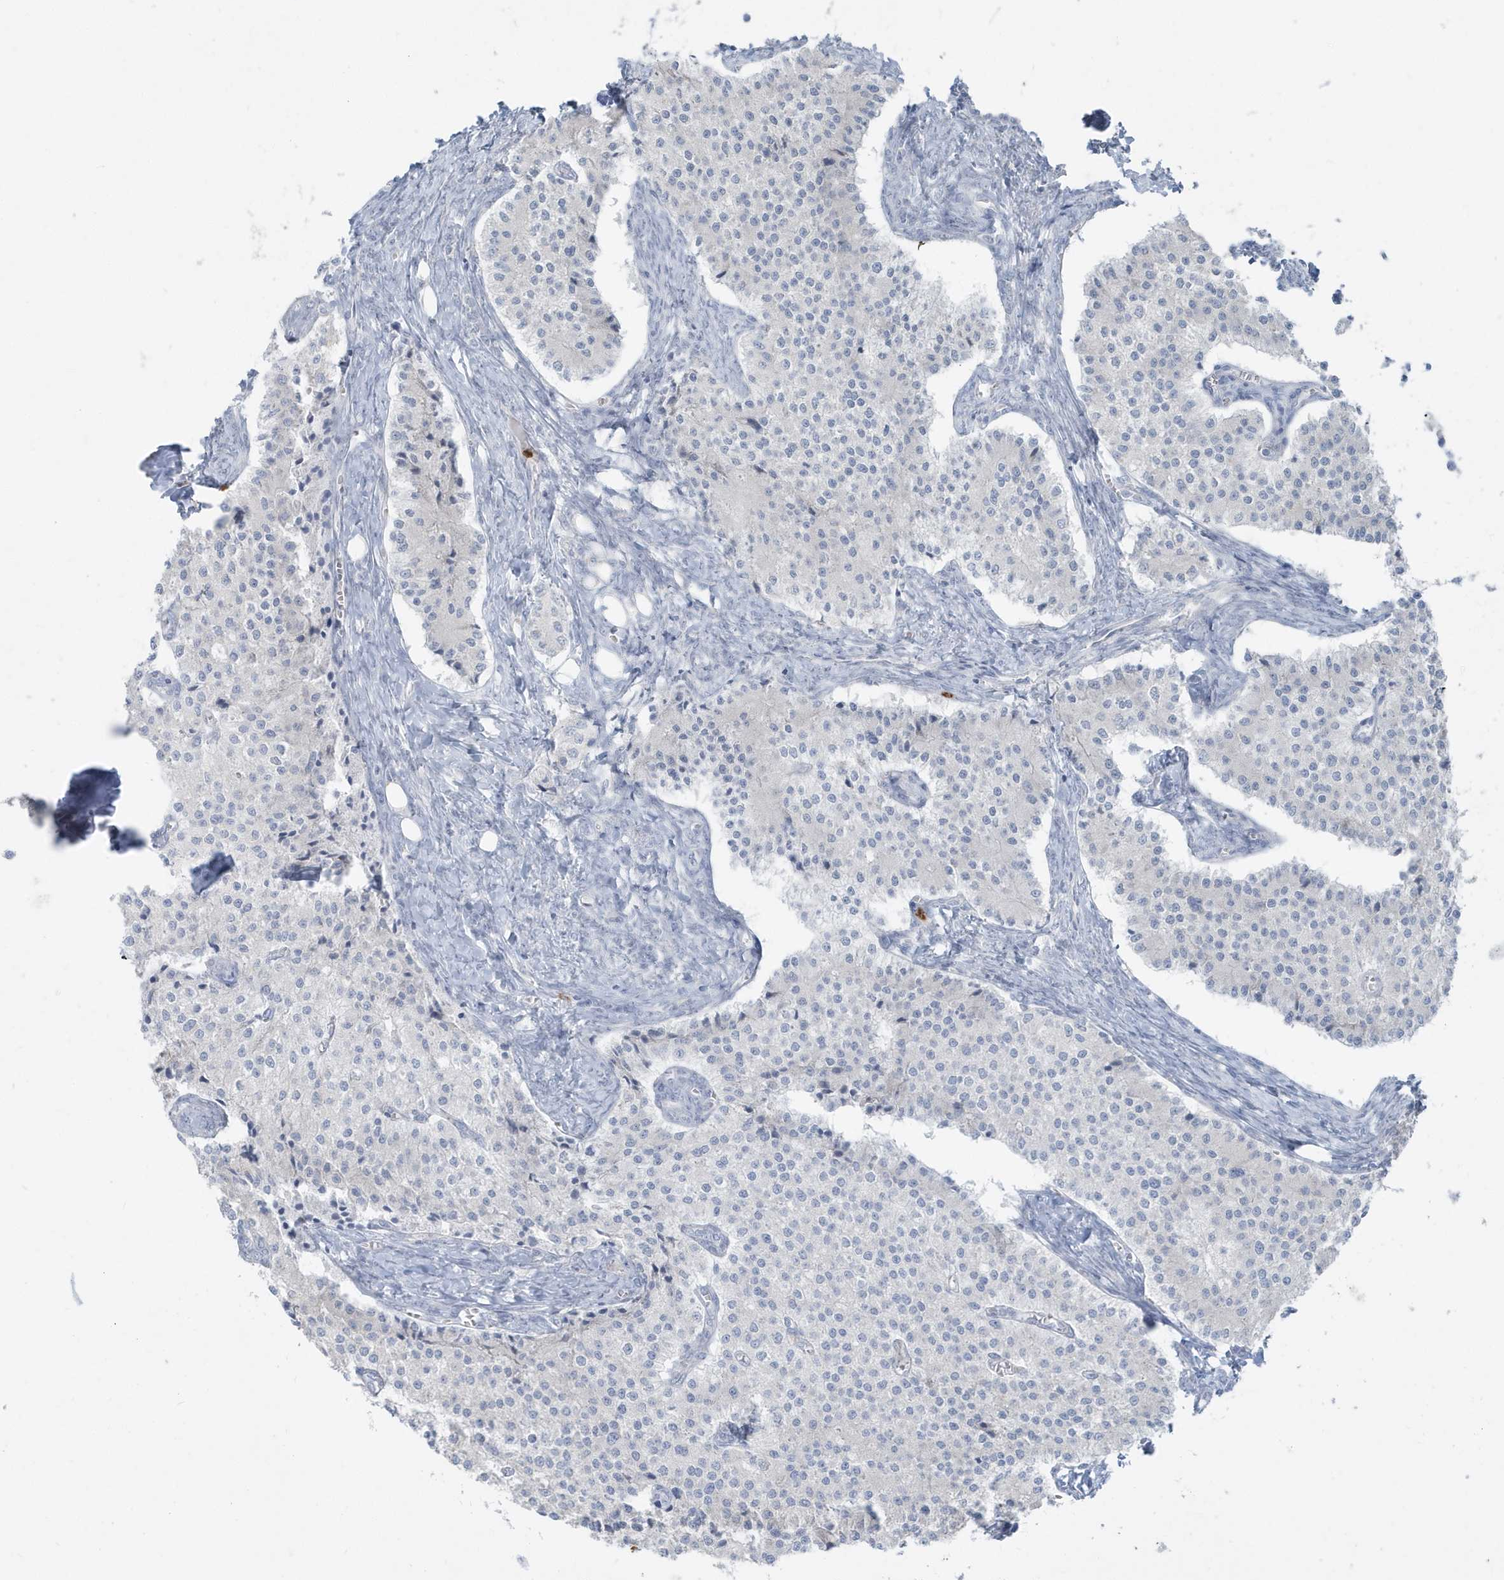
{"staining": {"intensity": "negative", "quantity": "none", "location": "none"}, "tissue": "carcinoid", "cell_type": "Tumor cells", "image_type": "cancer", "snomed": [{"axis": "morphology", "description": "Carcinoid, malignant, NOS"}, {"axis": "topography", "description": "Colon"}], "caption": "Immunohistochemistry (IHC) photomicrograph of neoplastic tissue: human carcinoid (malignant) stained with DAB (3,3'-diaminobenzidine) shows no significant protein expression in tumor cells. (Stains: DAB immunohistochemistry with hematoxylin counter stain, Microscopy: brightfield microscopy at high magnification).", "gene": "CCNJ", "patient": {"sex": "female", "age": 52}}